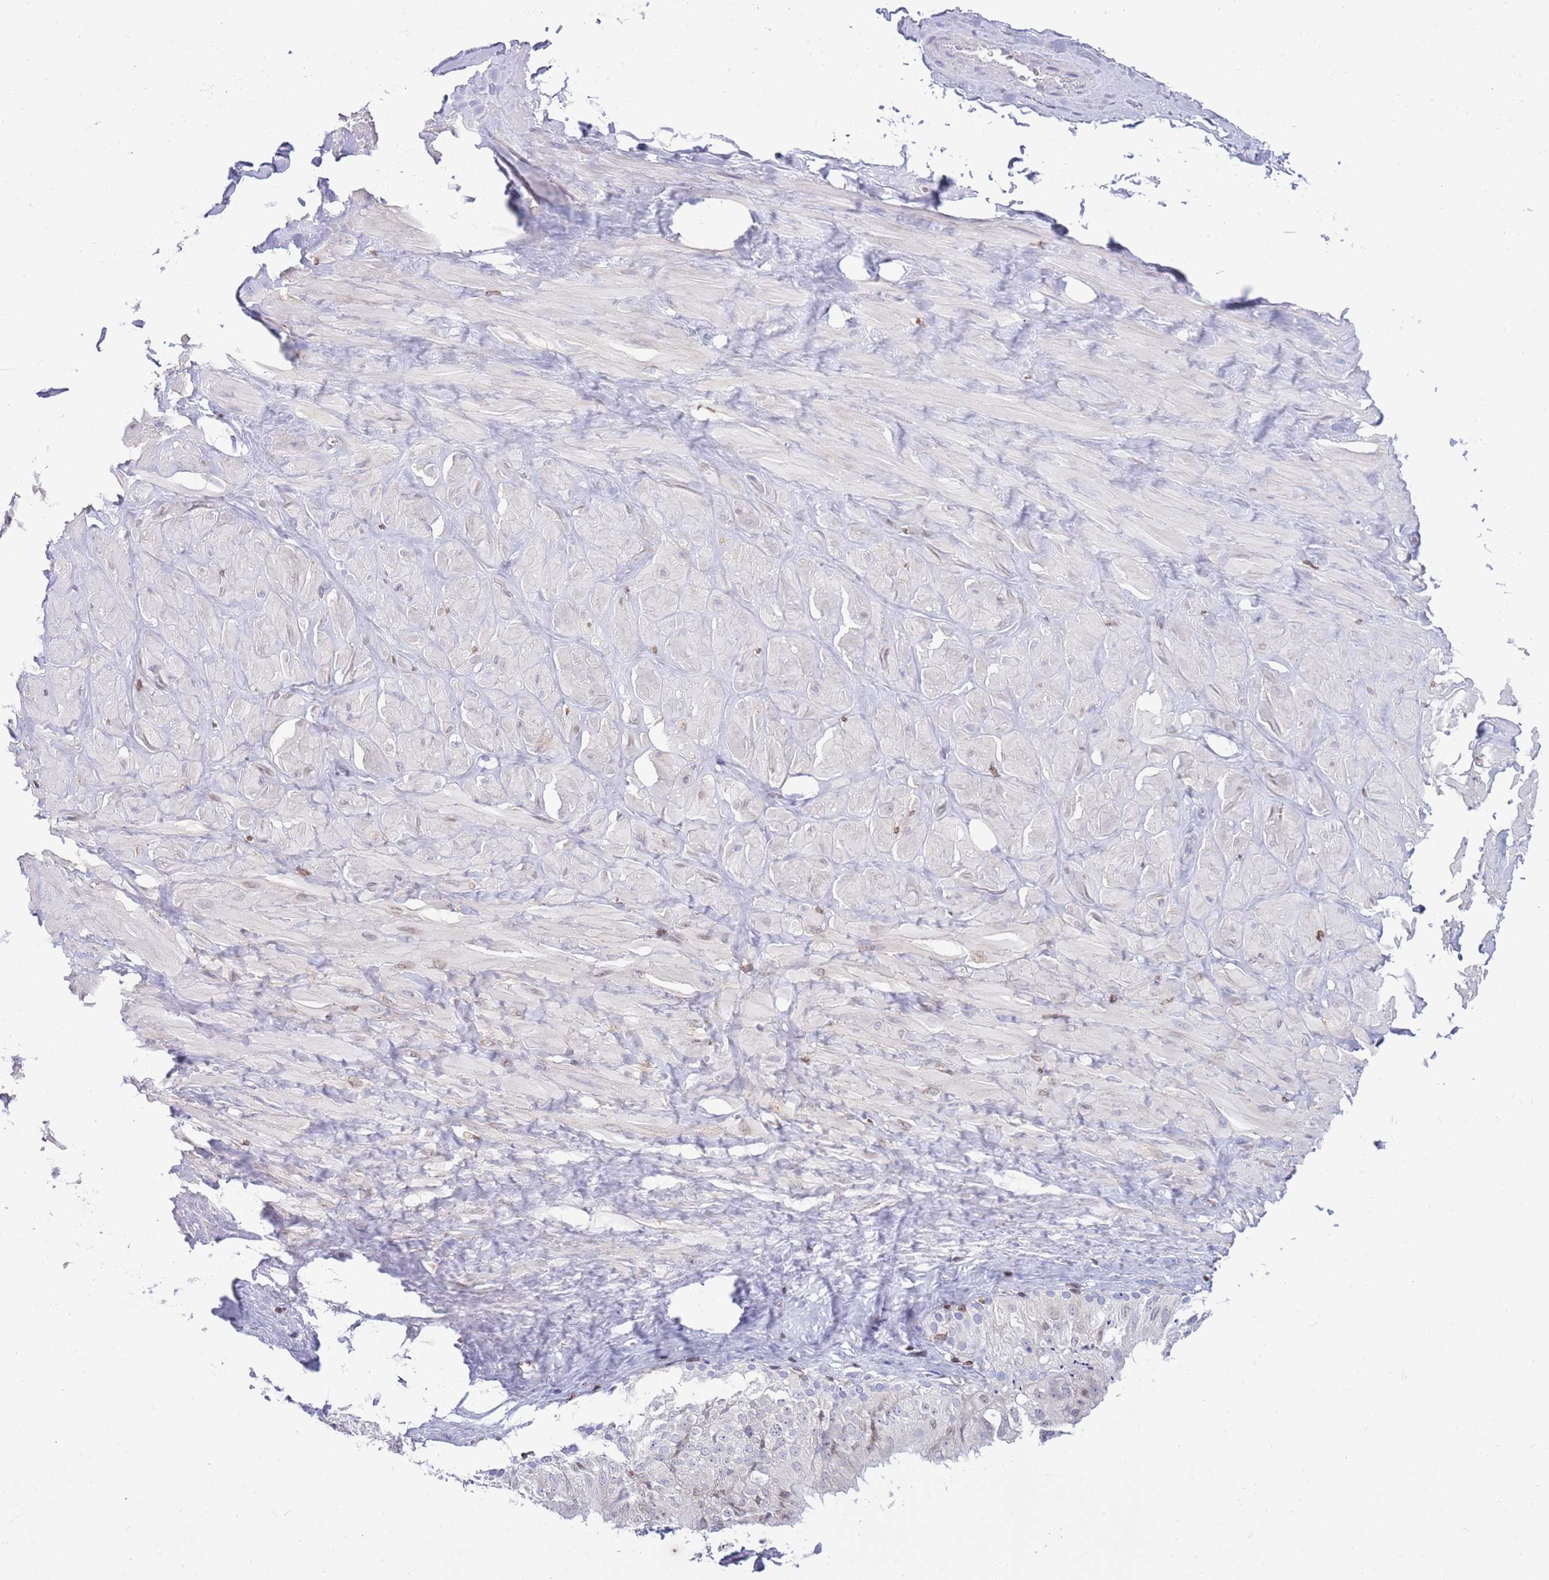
{"staining": {"intensity": "negative", "quantity": "none", "location": "none"}, "tissue": "adipose tissue", "cell_type": "Adipocytes", "image_type": "normal", "snomed": [{"axis": "morphology", "description": "Normal tissue, NOS"}, {"axis": "topography", "description": "Soft tissue"}, {"axis": "topography", "description": "Adipose tissue"}, {"axis": "topography", "description": "Vascular tissue"}, {"axis": "topography", "description": "Peripheral nerve tissue"}], "caption": "Immunohistochemistry (IHC) histopathology image of benign human adipose tissue stained for a protein (brown), which displays no positivity in adipocytes. (DAB (3,3'-diaminobenzidine) IHC, high magnification).", "gene": "LBR", "patient": {"sex": "male", "age": 46}}